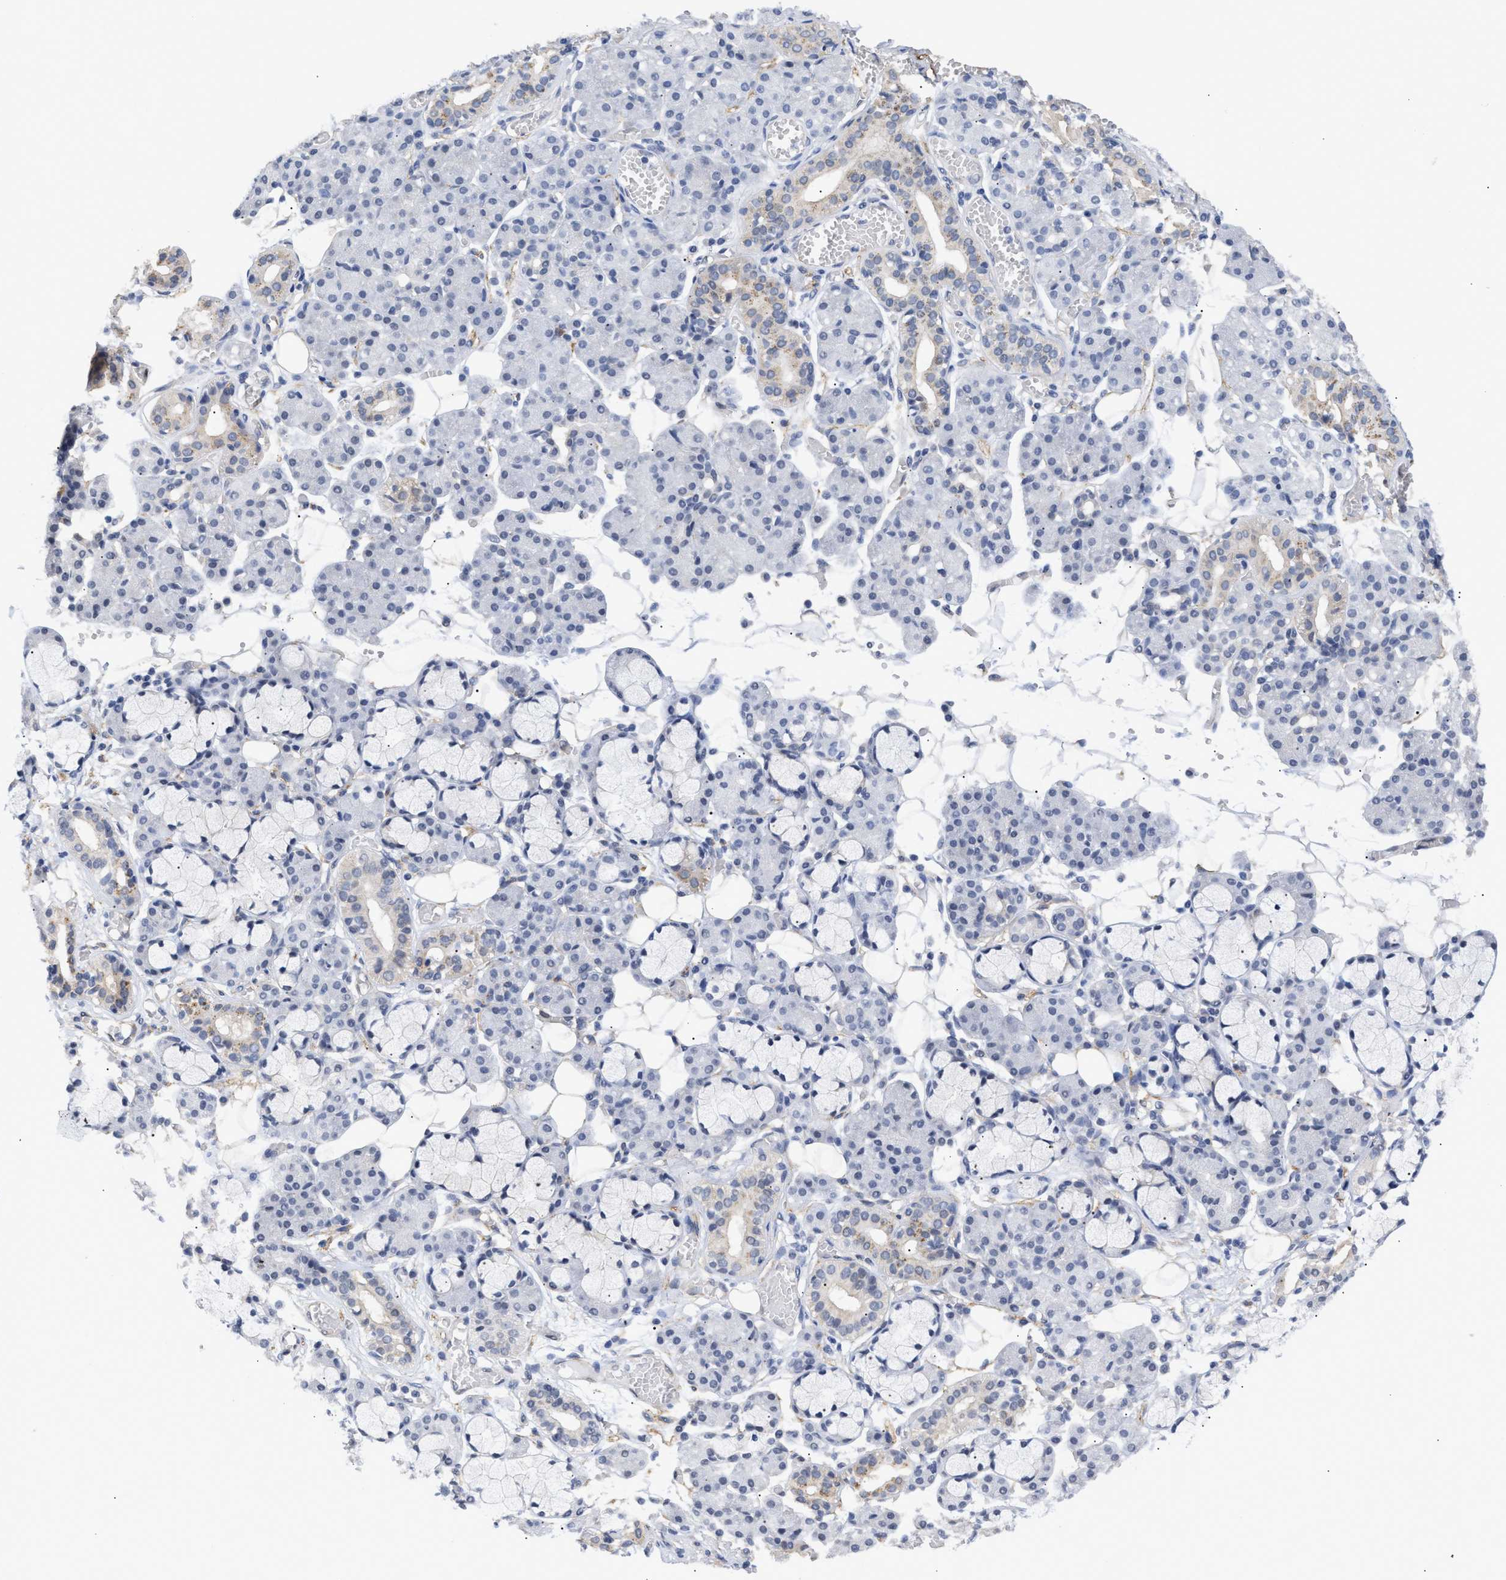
{"staining": {"intensity": "weak", "quantity": "<25%", "location": "cytoplasmic/membranous"}, "tissue": "salivary gland", "cell_type": "Glandular cells", "image_type": "normal", "snomed": [{"axis": "morphology", "description": "Normal tissue, NOS"}, {"axis": "topography", "description": "Salivary gland"}], "caption": "This is an immunohistochemistry histopathology image of normal salivary gland. There is no expression in glandular cells.", "gene": "AHNAK2", "patient": {"sex": "male", "age": 63}}